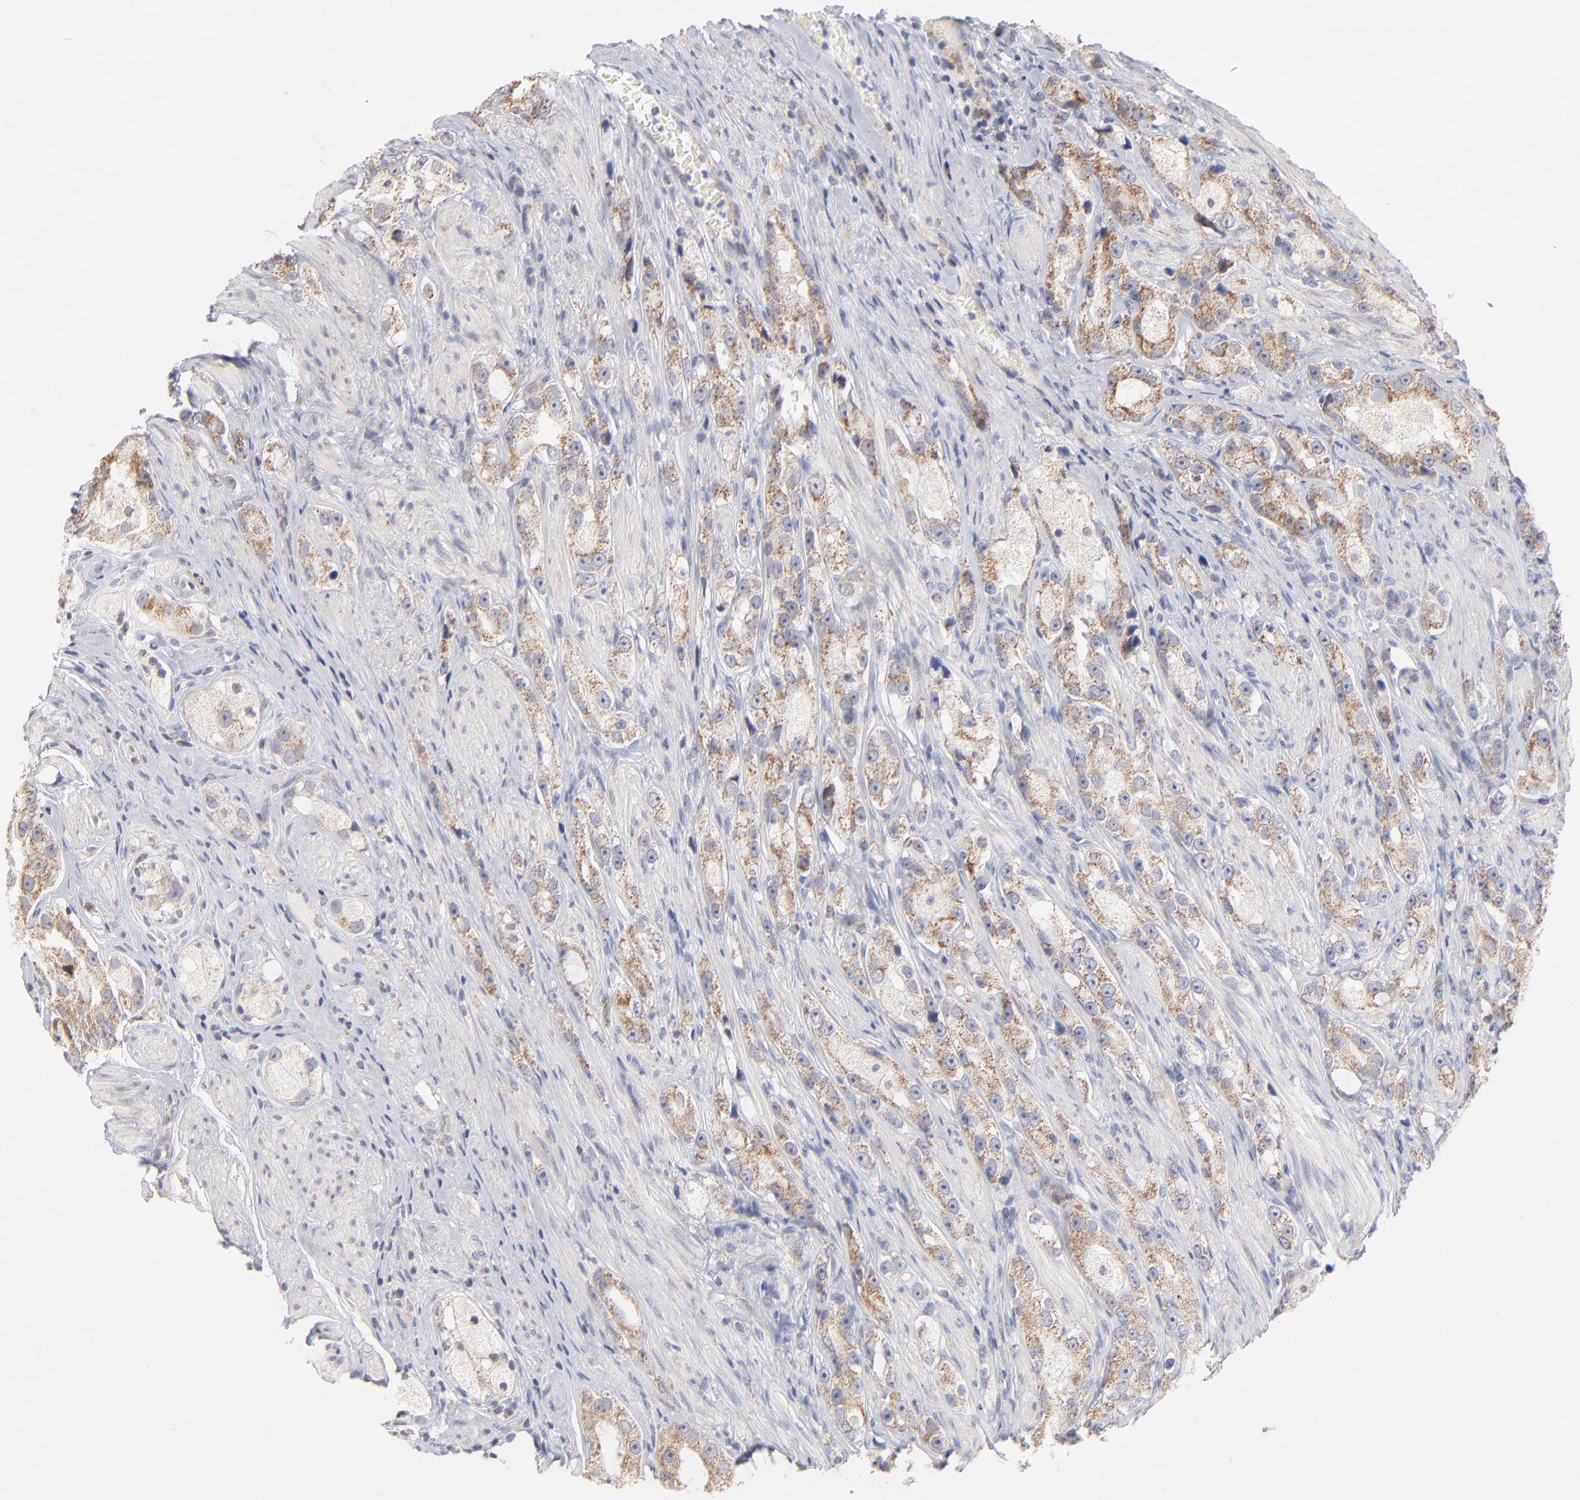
{"staining": {"intensity": "moderate", "quantity": ">75%", "location": "cytoplasmic/membranous"}, "tissue": "prostate cancer", "cell_type": "Tumor cells", "image_type": "cancer", "snomed": [{"axis": "morphology", "description": "Adenocarcinoma, High grade"}, {"axis": "topography", "description": "Prostate"}], "caption": "Immunohistochemical staining of human prostate cancer (high-grade adenocarcinoma) demonstrates medium levels of moderate cytoplasmic/membranous protein positivity in approximately >75% of tumor cells. (Brightfield microscopy of DAB IHC at high magnification).", "gene": "MRPL58", "patient": {"sex": "male", "age": 63}}